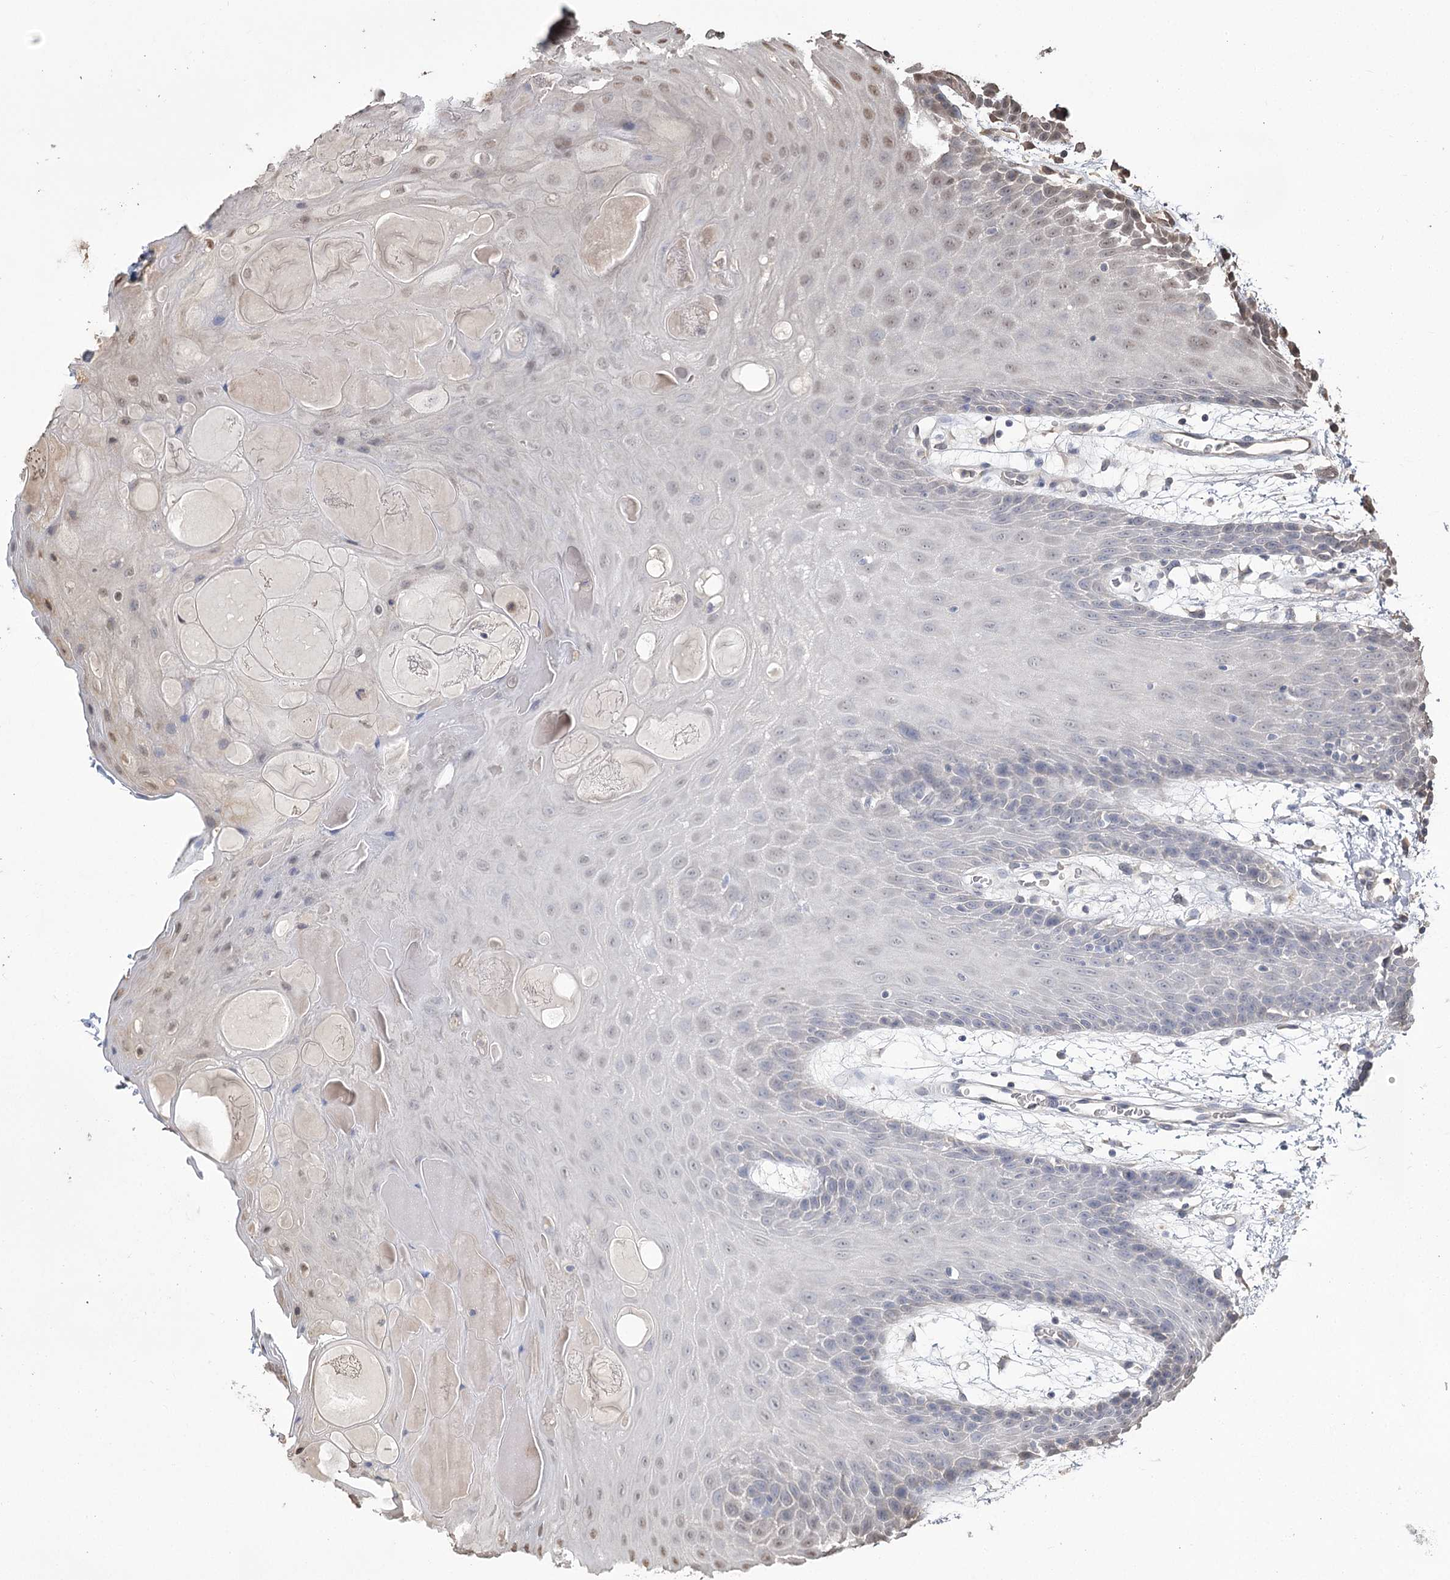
{"staining": {"intensity": "weak", "quantity": "25%-75%", "location": "nuclear"}, "tissue": "oral mucosa", "cell_type": "Squamous epithelial cells", "image_type": "normal", "snomed": [{"axis": "morphology", "description": "Normal tissue, NOS"}, {"axis": "topography", "description": "Skeletal muscle"}, {"axis": "topography", "description": "Oral tissue"}, {"axis": "topography", "description": "Salivary gland"}, {"axis": "topography", "description": "Peripheral nerve tissue"}], "caption": "IHC (DAB (3,3'-diaminobenzidine)) staining of benign human oral mucosa shows weak nuclear protein expression in about 25%-75% of squamous epithelial cells.", "gene": "PLCH1", "patient": {"sex": "male", "age": 54}}